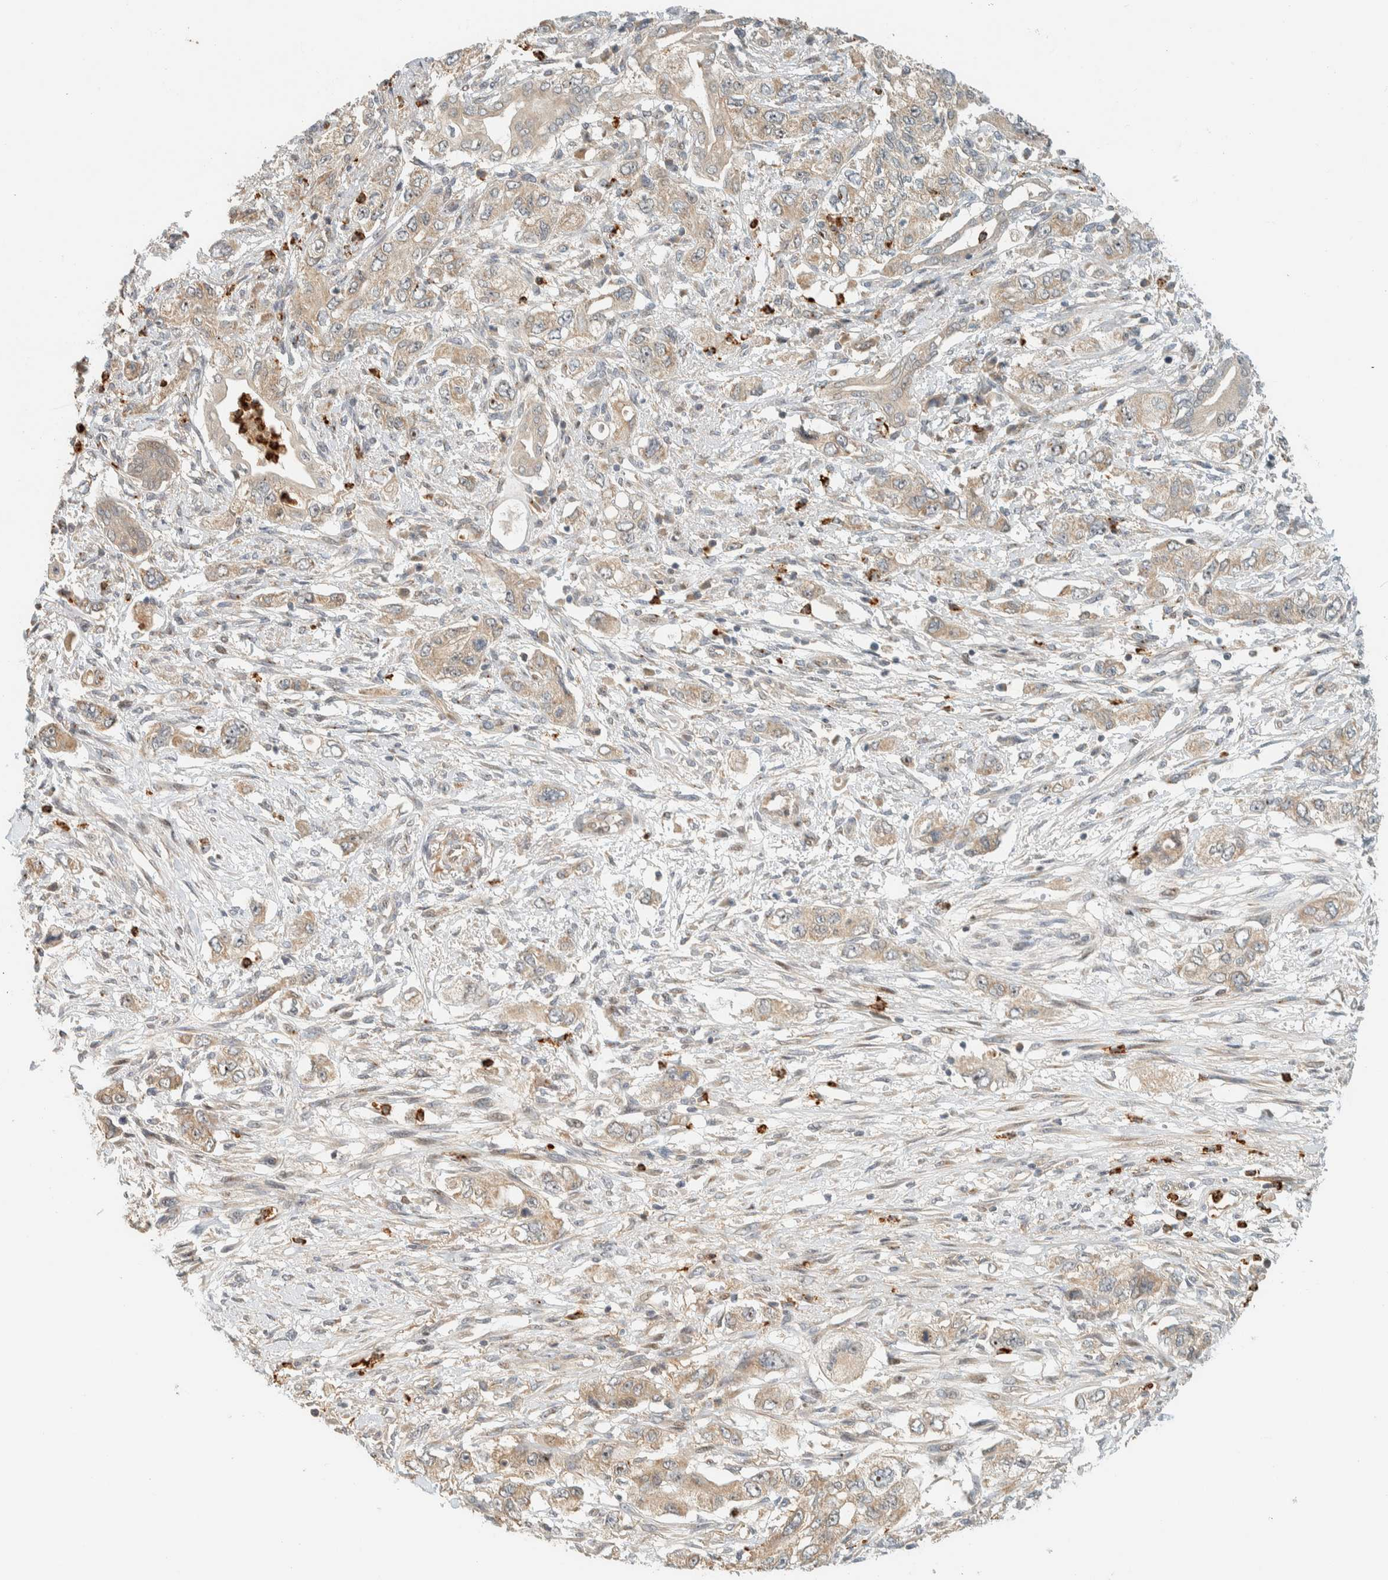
{"staining": {"intensity": "weak", "quantity": "25%-75%", "location": "cytoplasmic/membranous"}, "tissue": "pancreatic cancer", "cell_type": "Tumor cells", "image_type": "cancer", "snomed": [{"axis": "morphology", "description": "Adenocarcinoma, NOS"}, {"axis": "topography", "description": "Pancreas"}], "caption": "Pancreatic cancer (adenocarcinoma) was stained to show a protein in brown. There is low levels of weak cytoplasmic/membranous staining in approximately 25%-75% of tumor cells. Nuclei are stained in blue.", "gene": "CCDC171", "patient": {"sex": "female", "age": 73}}